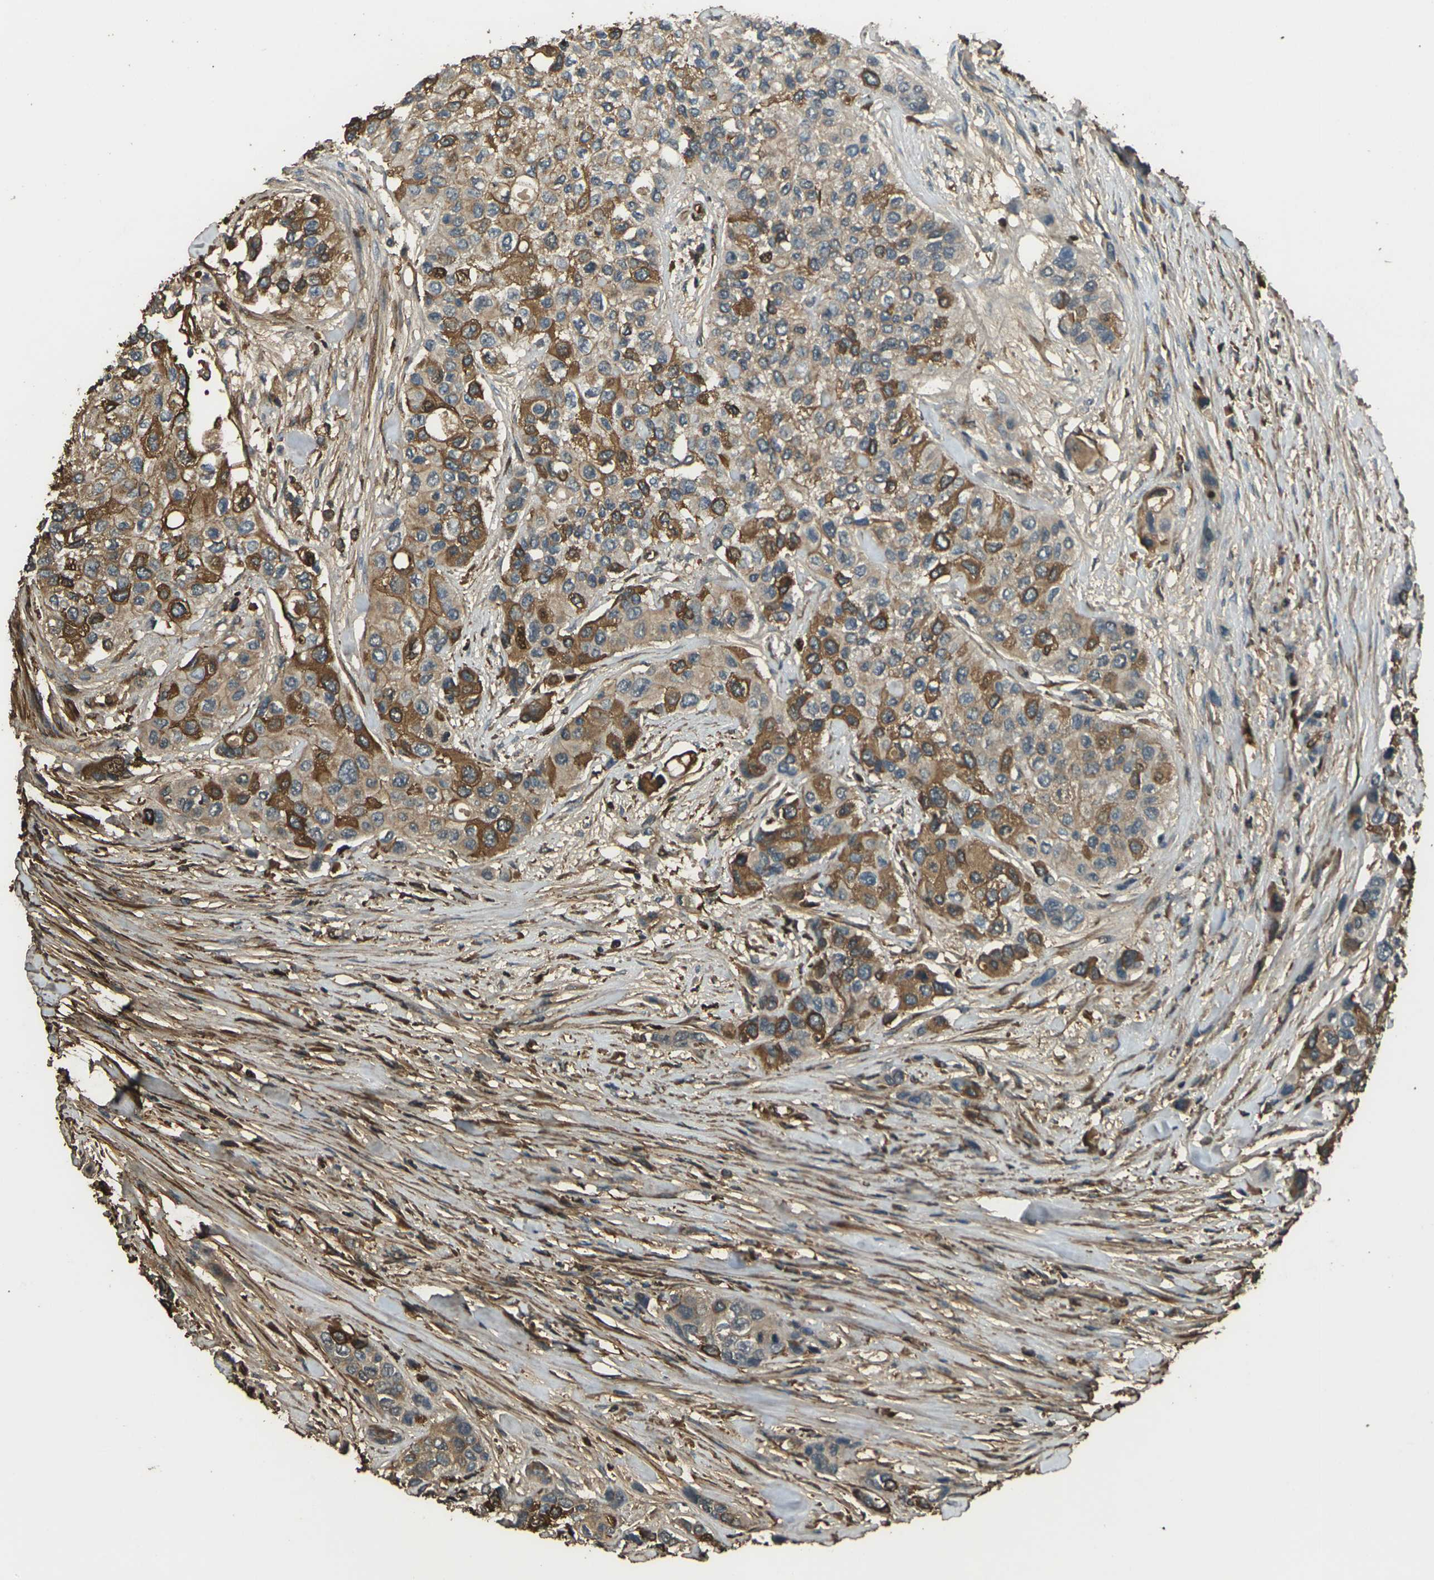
{"staining": {"intensity": "strong", "quantity": "25%-75%", "location": "cytoplasmic/membranous"}, "tissue": "urothelial cancer", "cell_type": "Tumor cells", "image_type": "cancer", "snomed": [{"axis": "morphology", "description": "Urothelial carcinoma, High grade"}, {"axis": "topography", "description": "Urinary bladder"}], "caption": "Immunohistochemistry (IHC) of human high-grade urothelial carcinoma reveals high levels of strong cytoplasmic/membranous staining in approximately 25%-75% of tumor cells.", "gene": "CYP1B1", "patient": {"sex": "female", "age": 56}}